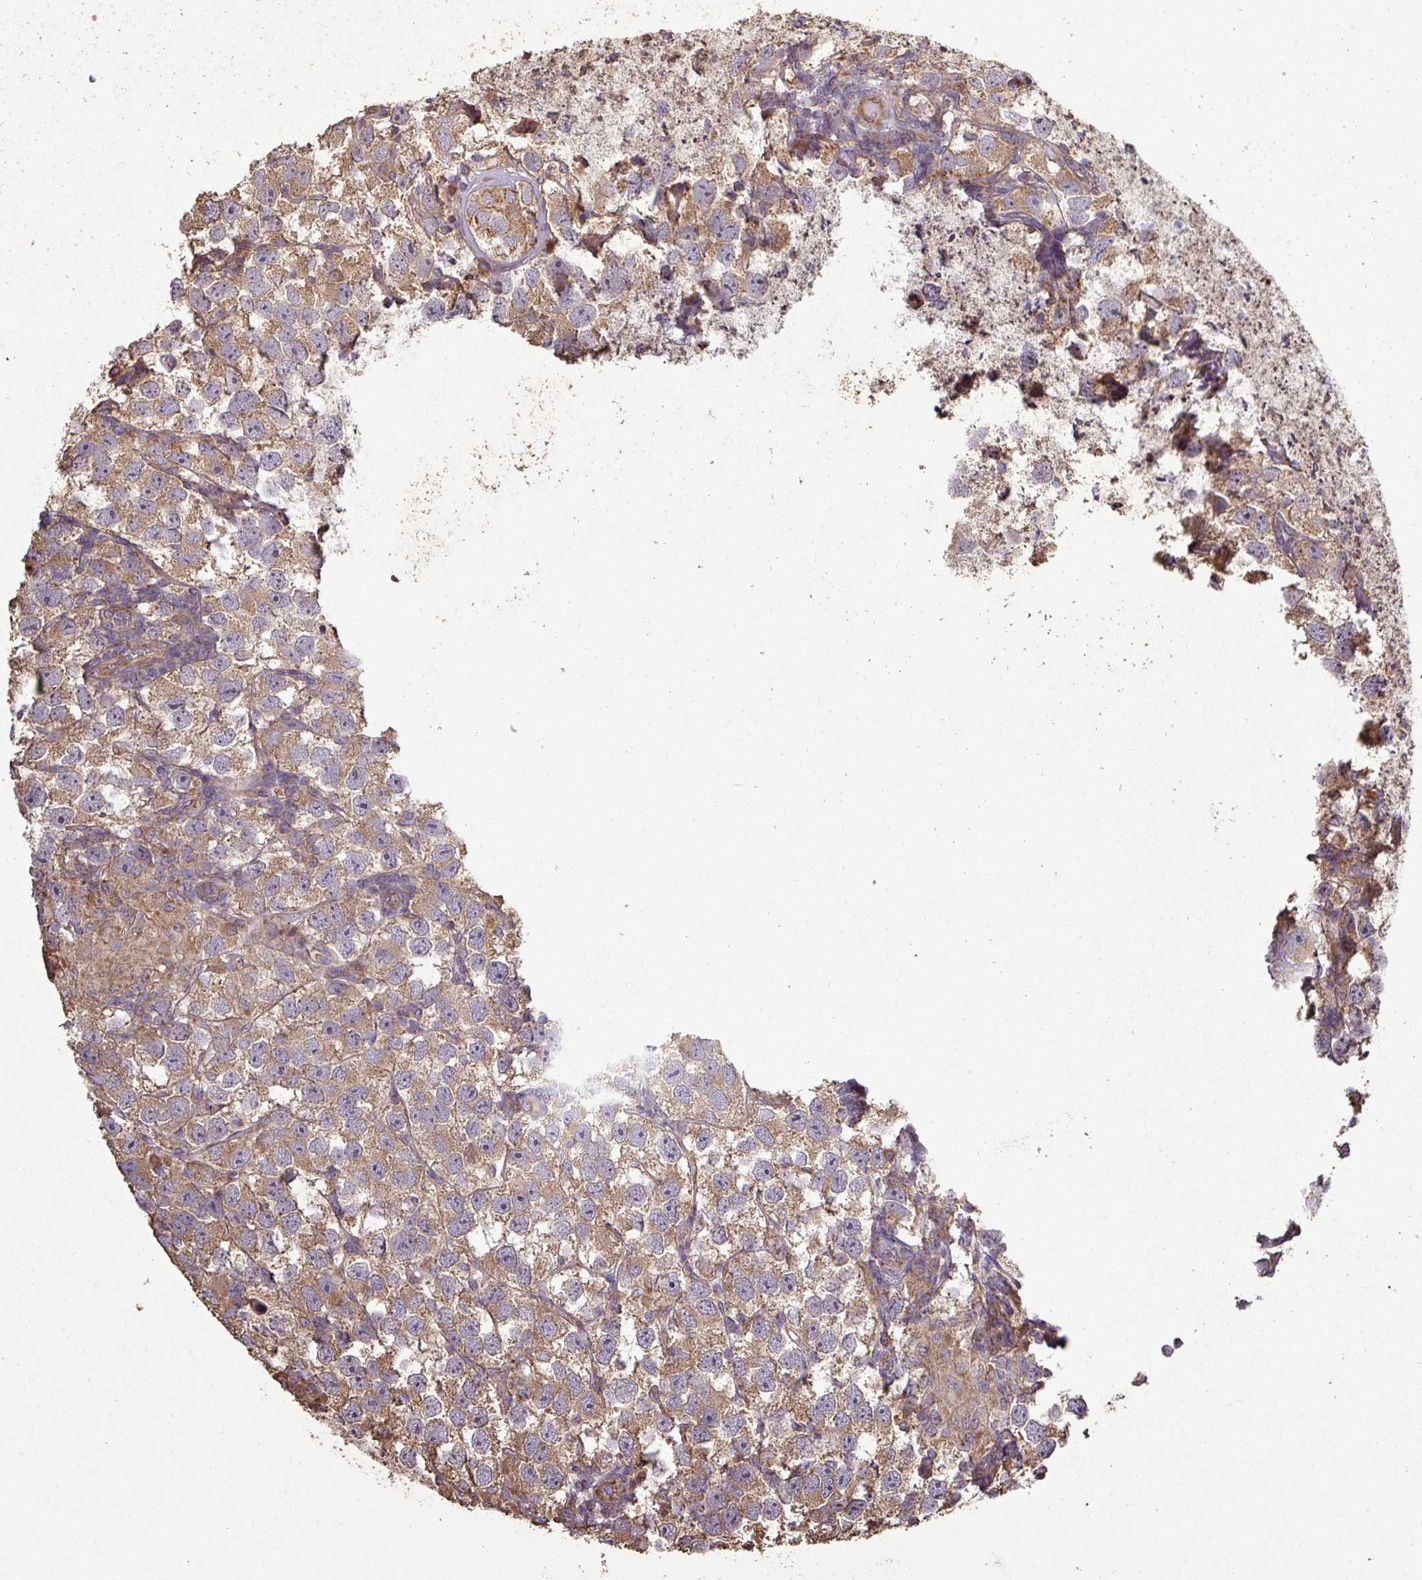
{"staining": {"intensity": "moderate", "quantity": ">75%", "location": "cytoplasmic/membranous"}, "tissue": "testis cancer", "cell_type": "Tumor cells", "image_type": "cancer", "snomed": [{"axis": "morphology", "description": "Seminoma, NOS"}, {"axis": "topography", "description": "Testis"}], "caption": "Moderate cytoplasmic/membranous staining is appreciated in about >75% of tumor cells in testis cancer (seminoma).", "gene": "PLEKHM1", "patient": {"sex": "male", "age": 26}}